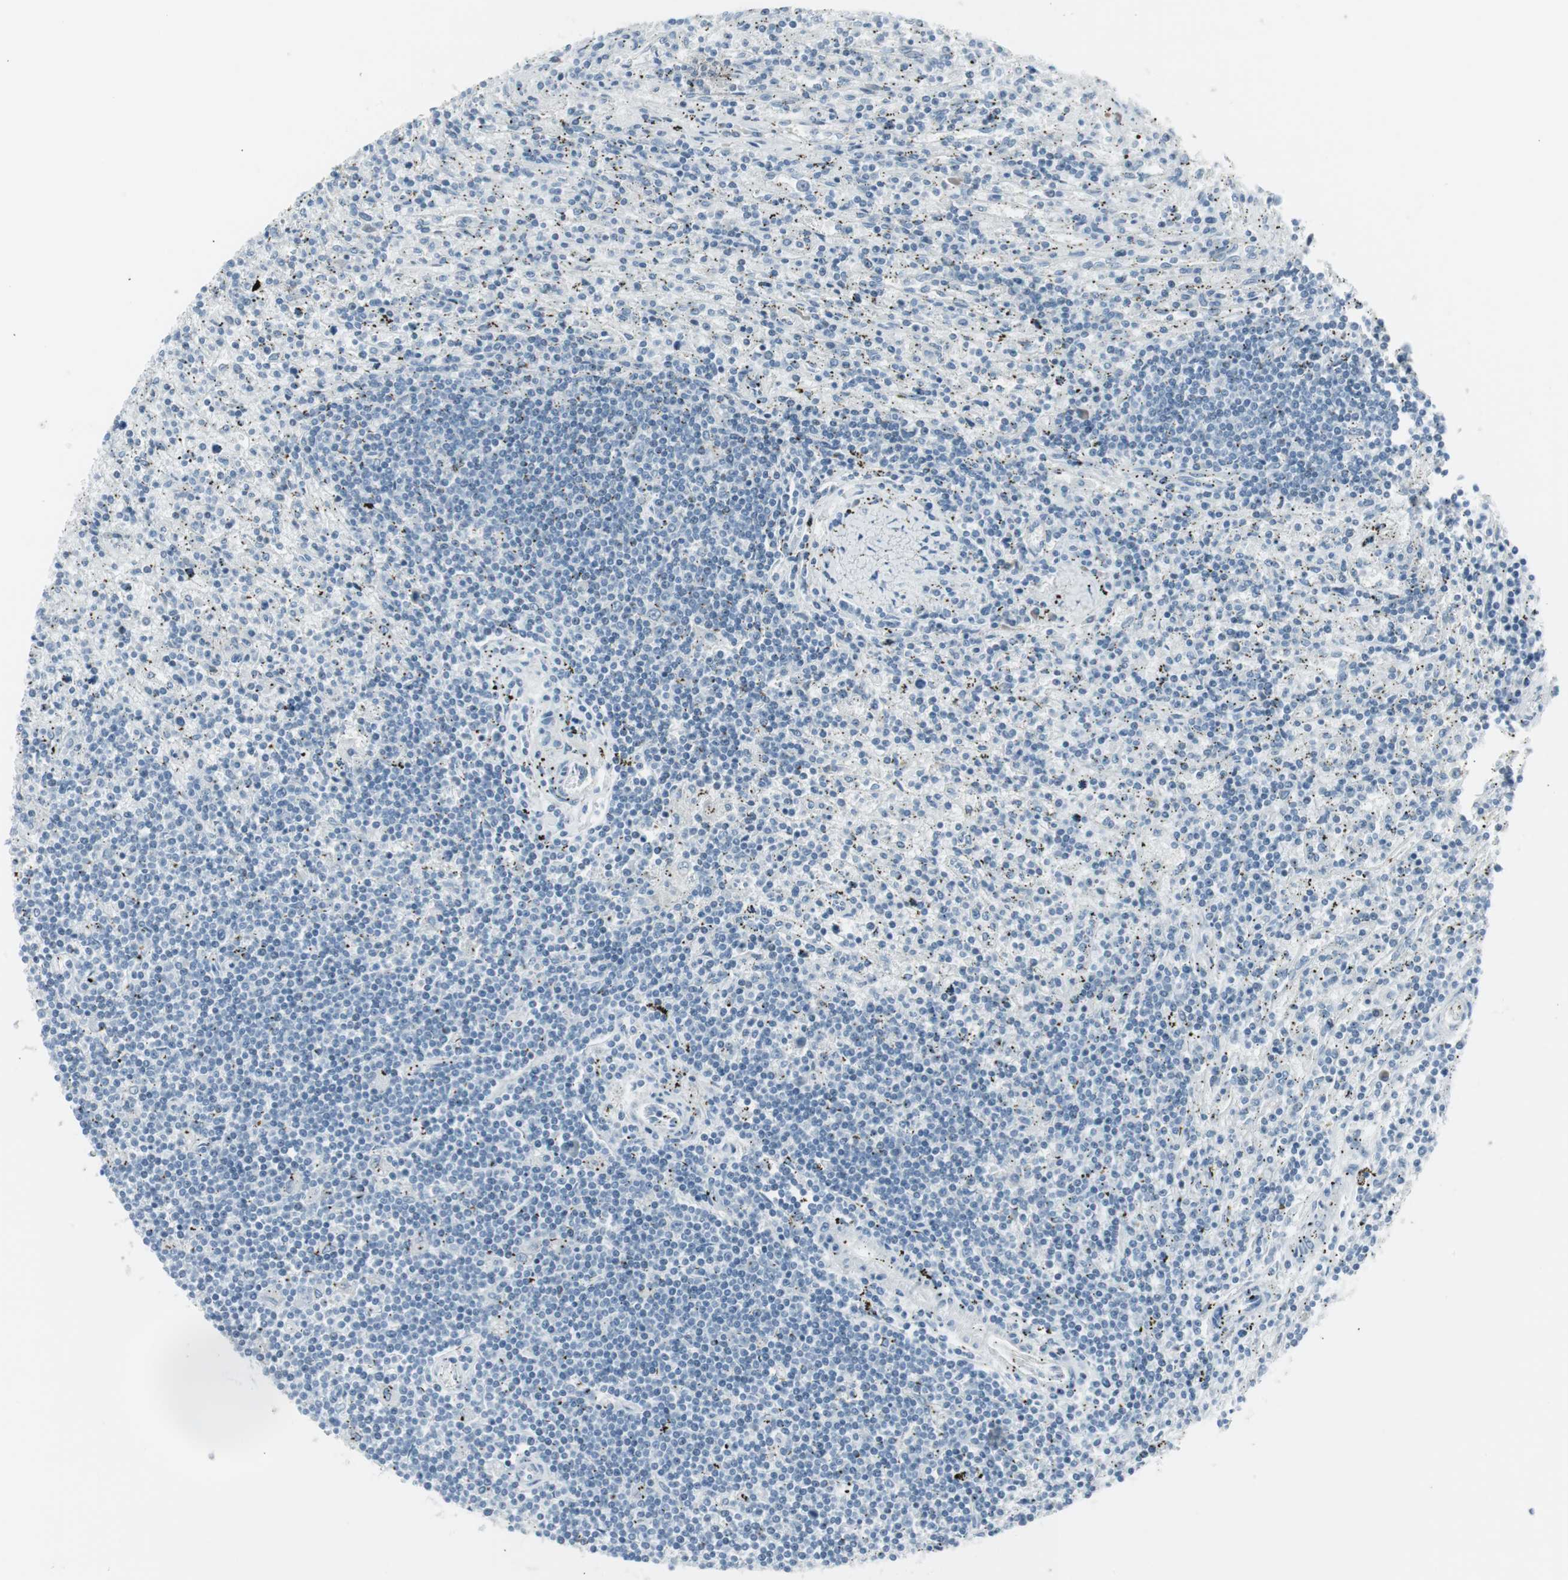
{"staining": {"intensity": "negative", "quantity": "none", "location": "none"}, "tissue": "lymphoma", "cell_type": "Tumor cells", "image_type": "cancer", "snomed": [{"axis": "morphology", "description": "Malignant lymphoma, non-Hodgkin's type, Low grade"}, {"axis": "topography", "description": "Spleen"}], "caption": "Immunohistochemistry of lymphoma reveals no staining in tumor cells.", "gene": "AGR2", "patient": {"sex": "male", "age": 76}}